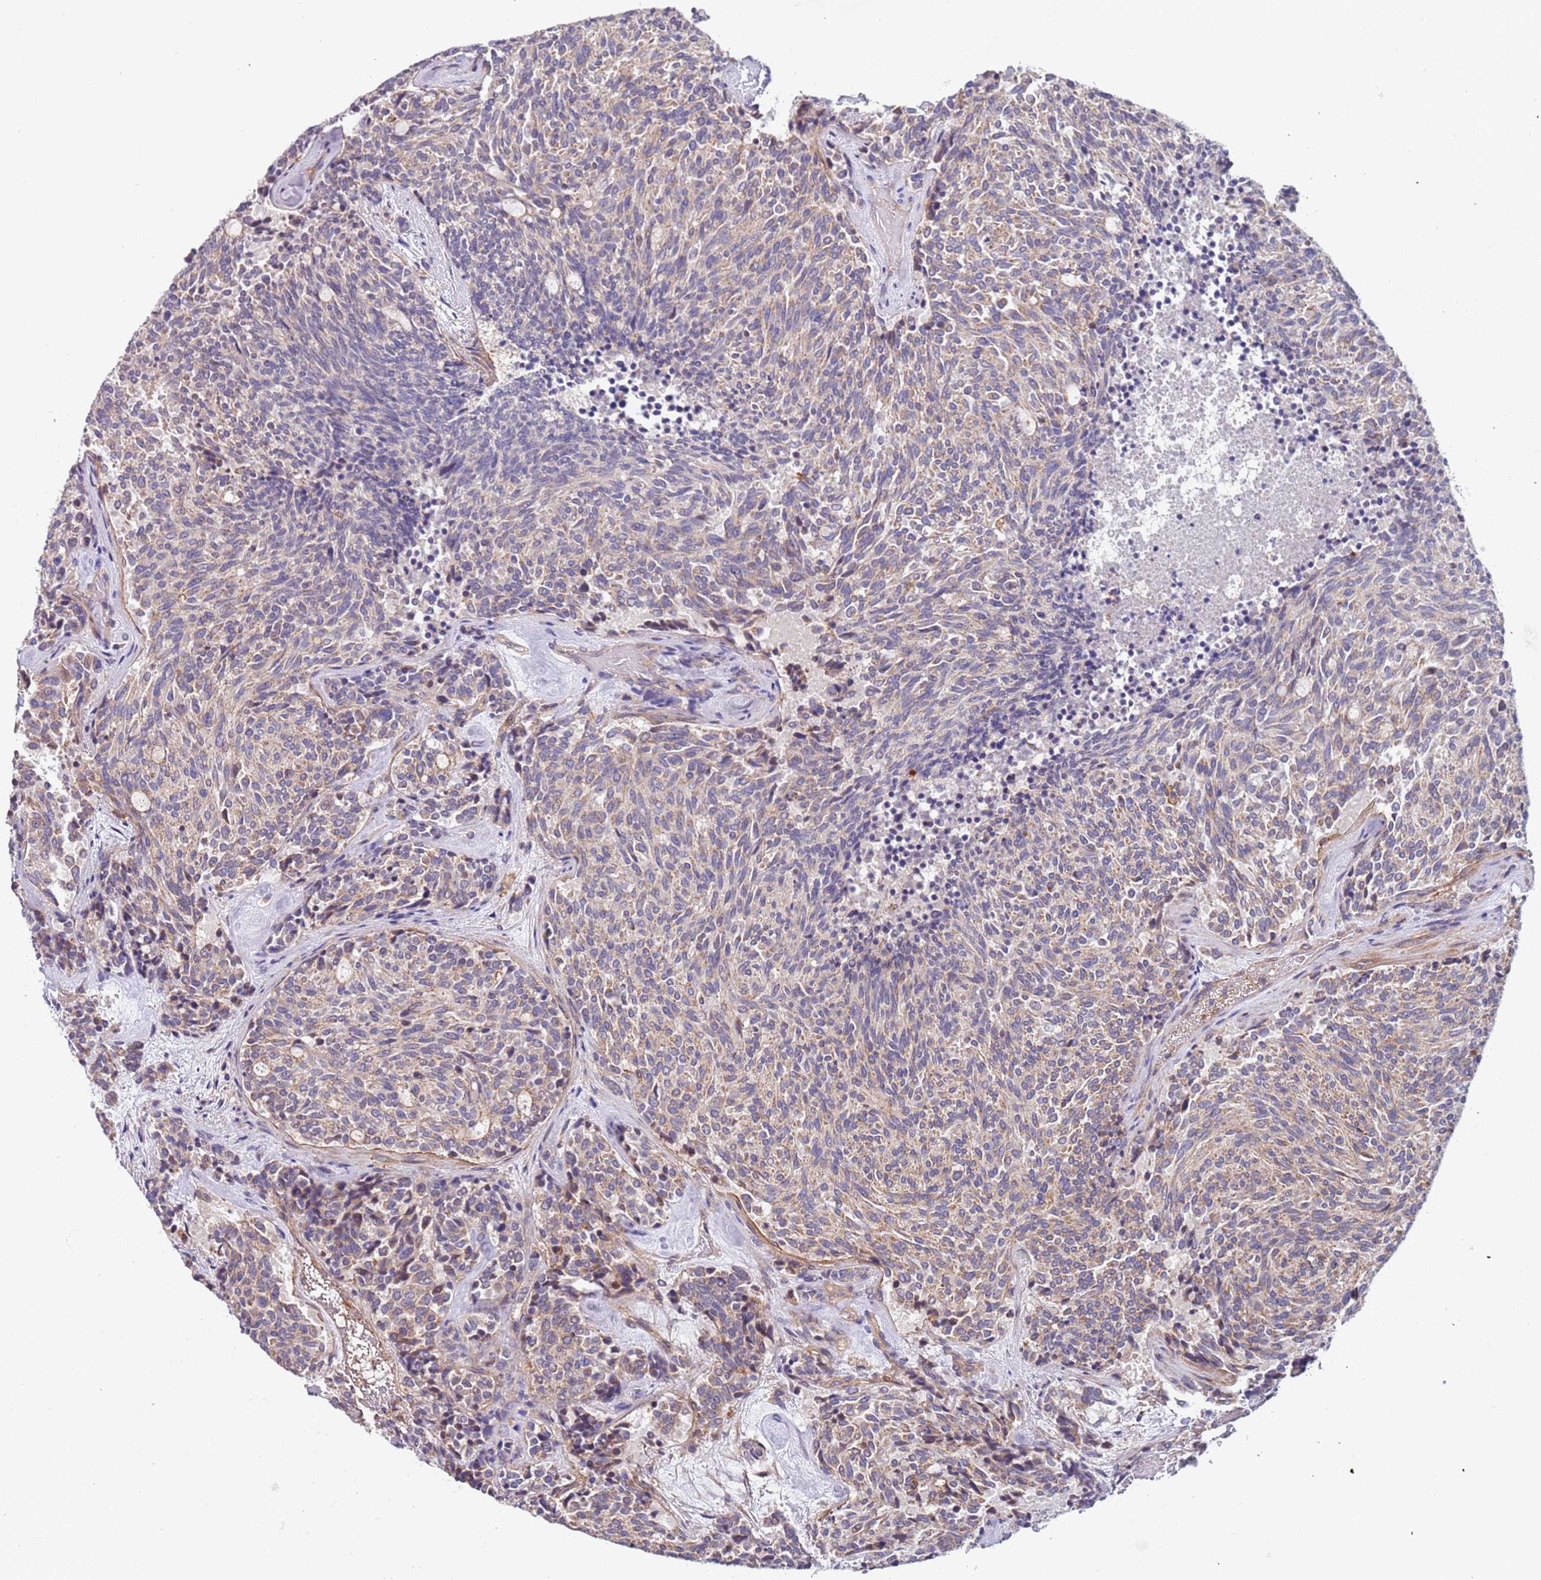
{"staining": {"intensity": "negative", "quantity": "none", "location": "none"}, "tissue": "carcinoid", "cell_type": "Tumor cells", "image_type": "cancer", "snomed": [{"axis": "morphology", "description": "Carcinoid, malignant, NOS"}, {"axis": "topography", "description": "Pancreas"}], "caption": "This is an IHC image of human carcinoid. There is no expression in tumor cells.", "gene": "SYT4", "patient": {"sex": "female", "age": 54}}